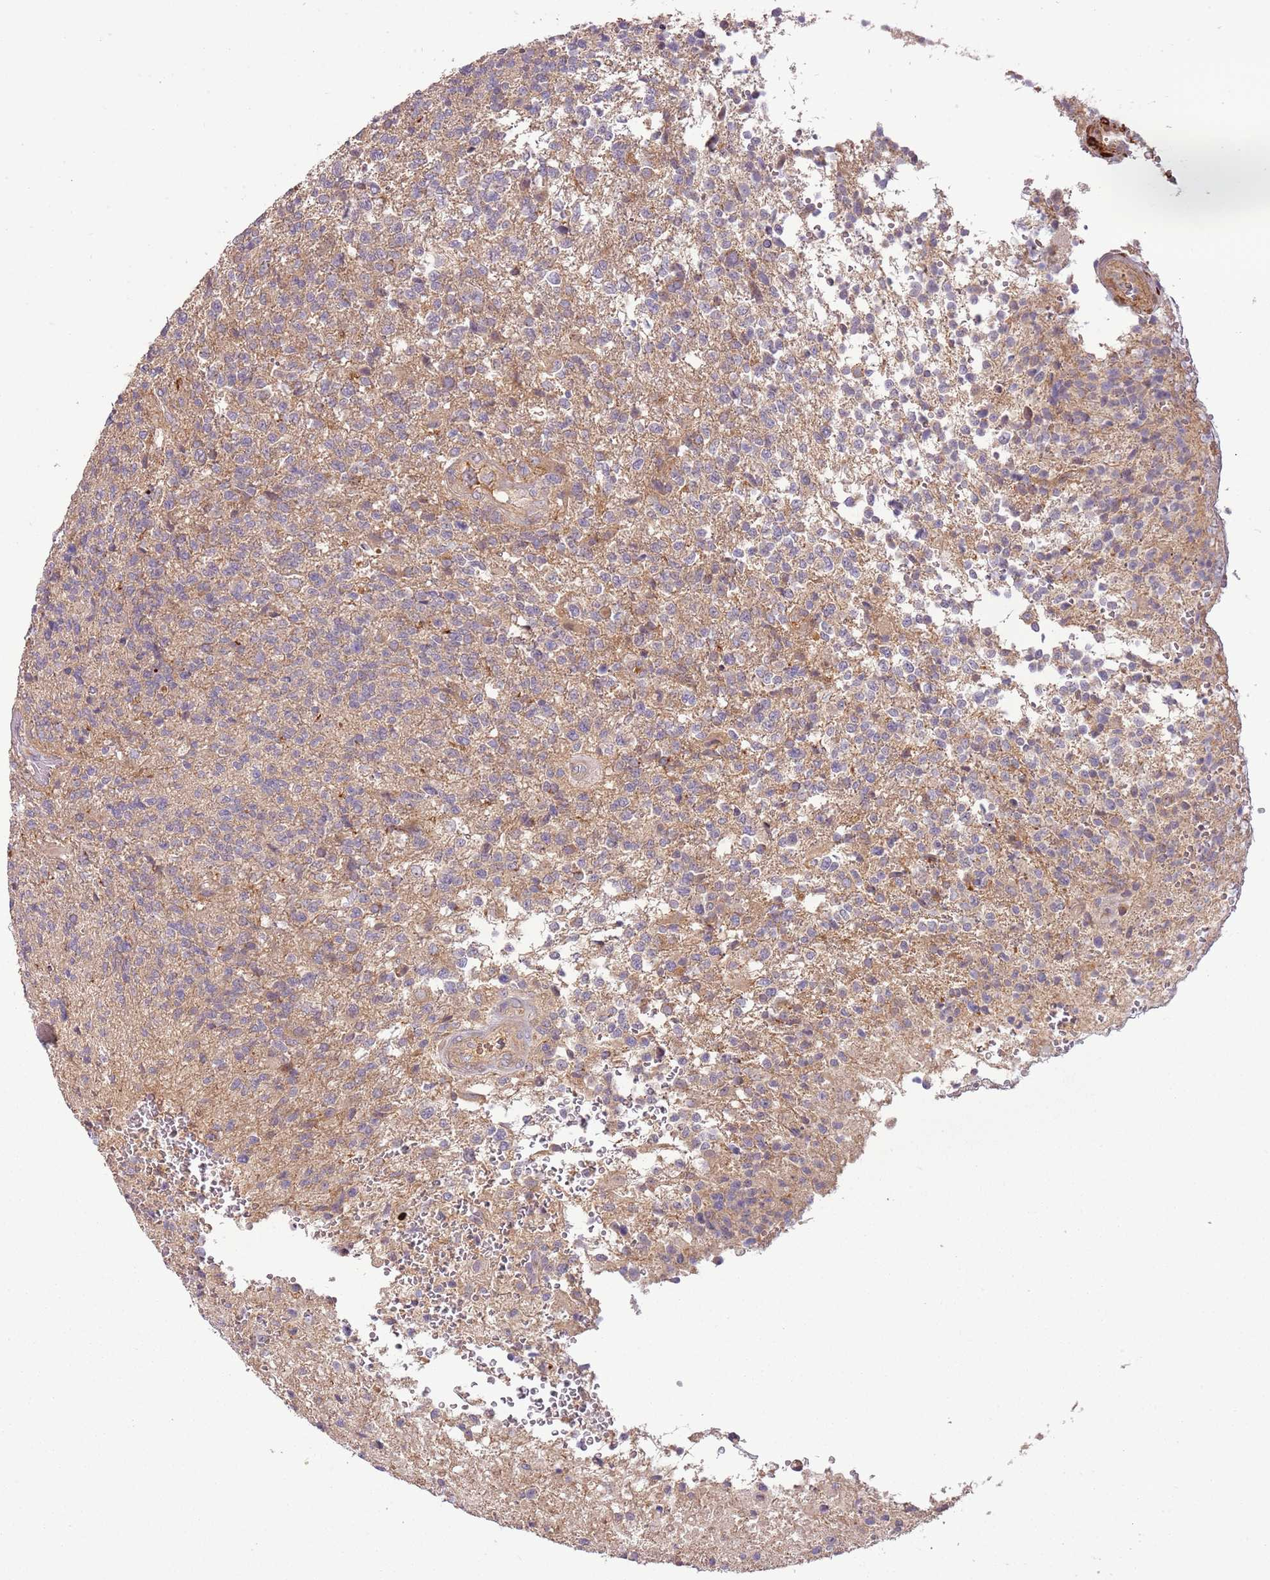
{"staining": {"intensity": "negative", "quantity": "none", "location": "none"}, "tissue": "glioma", "cell_type": "Tumor cells", "image_type": "cancer", "snomed": [{"axis": "morphology", "description": "Glioma, malignant, High grade"}, {"axis": "topography", "description": "Brain"}], "caption": "This is an IHC histopathology image of glioma. There is no staining in tumor cells.", "gene": "RNF128", "patient": {"sex": "male", "age": 56}}